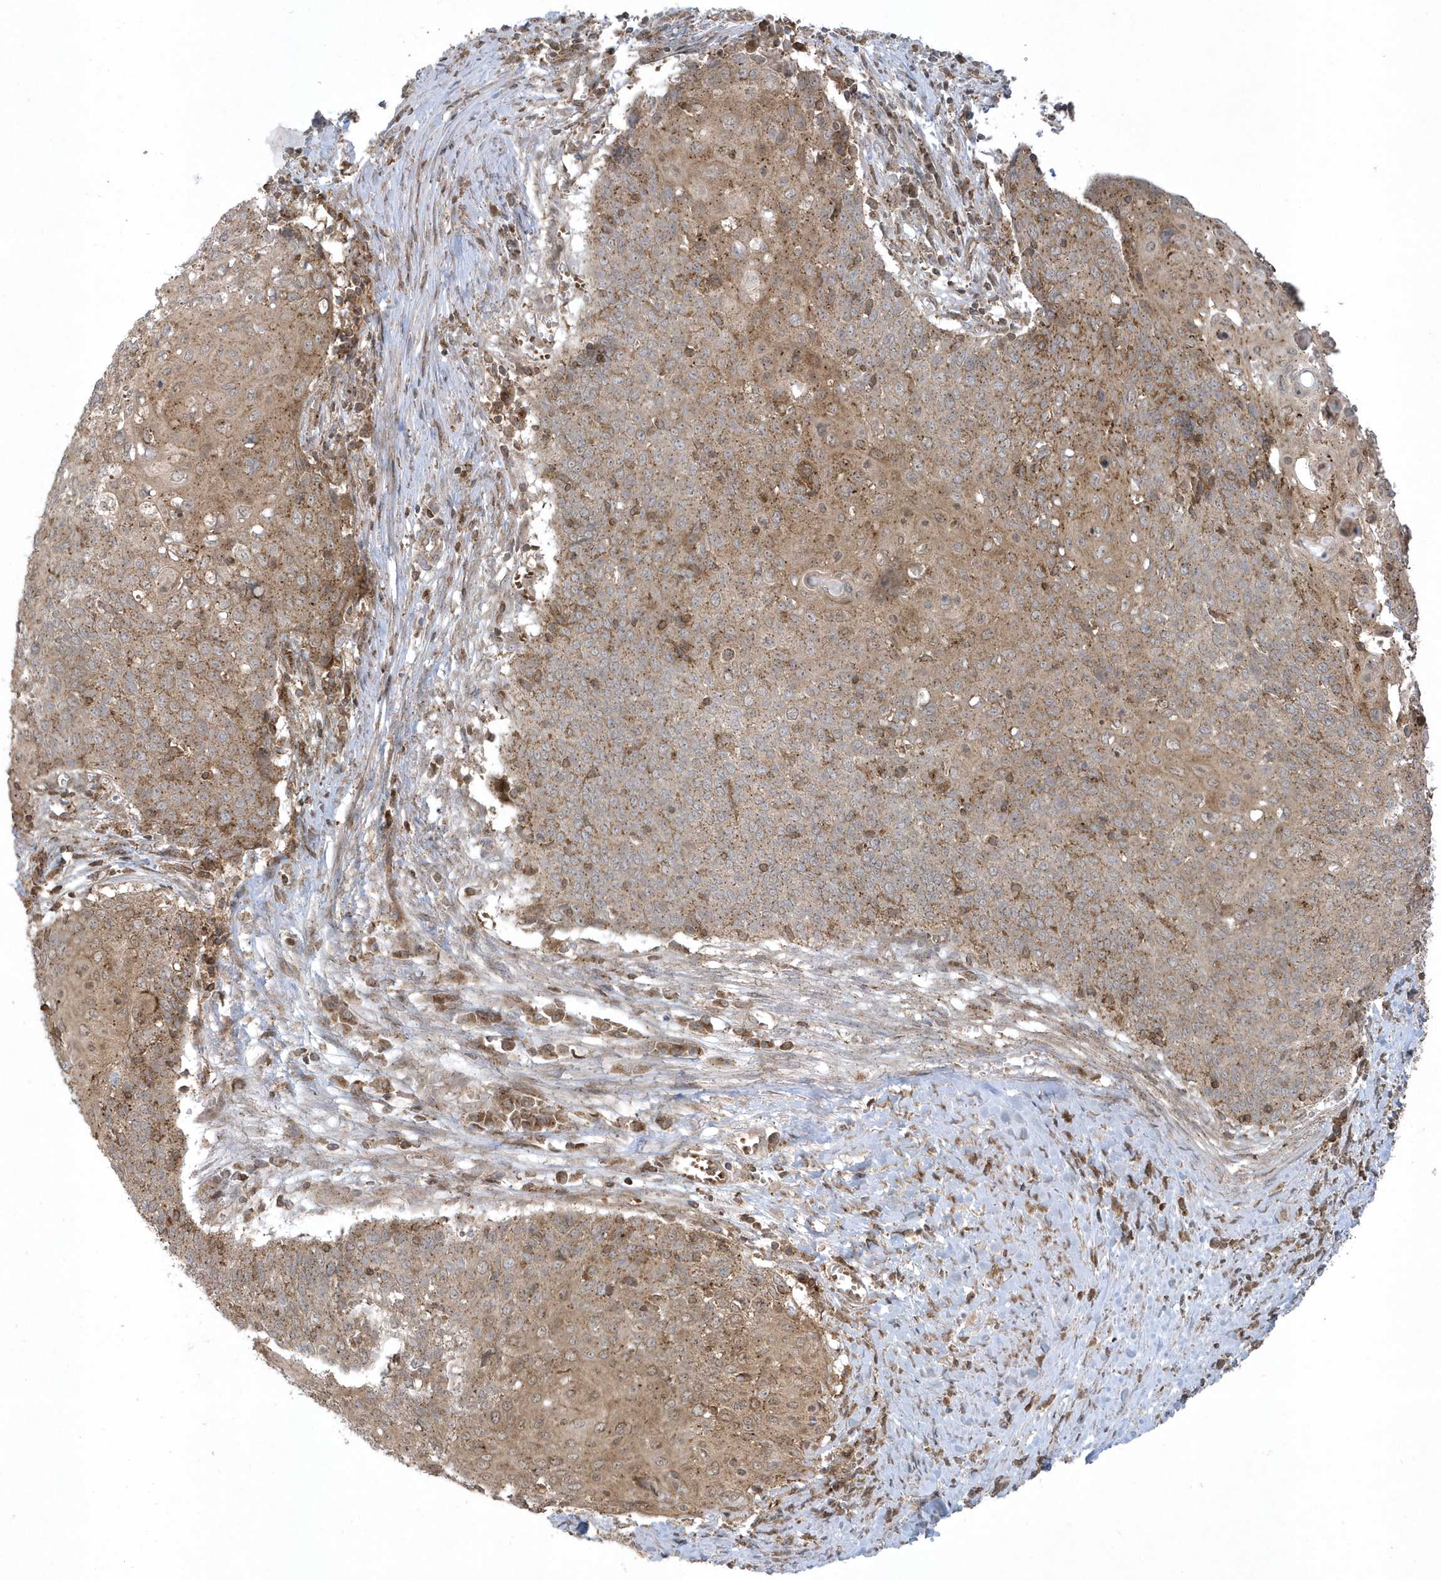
{"staining": {"intensity": "moderate", "quantity": ">75%", "location": "cytoplasmic/membranous"}, "tissue": "cervical cancer", "cell_type": "Tumor cells", "image_type": "cancer", "snomed": [{"axis": "morphology", "description": "Squamous cell carcinoma, NOS"}, {"axis": "topography", "description": "Cervix"}], "caption": "An image of cervical cancer (squamous cell carcinoma) stained for a protein exhibits moderate cytoplasmic/membranous brown staining in tumor cells.", "gene": "STAMBP", "patient": {"sex": "female", "age": 39}}